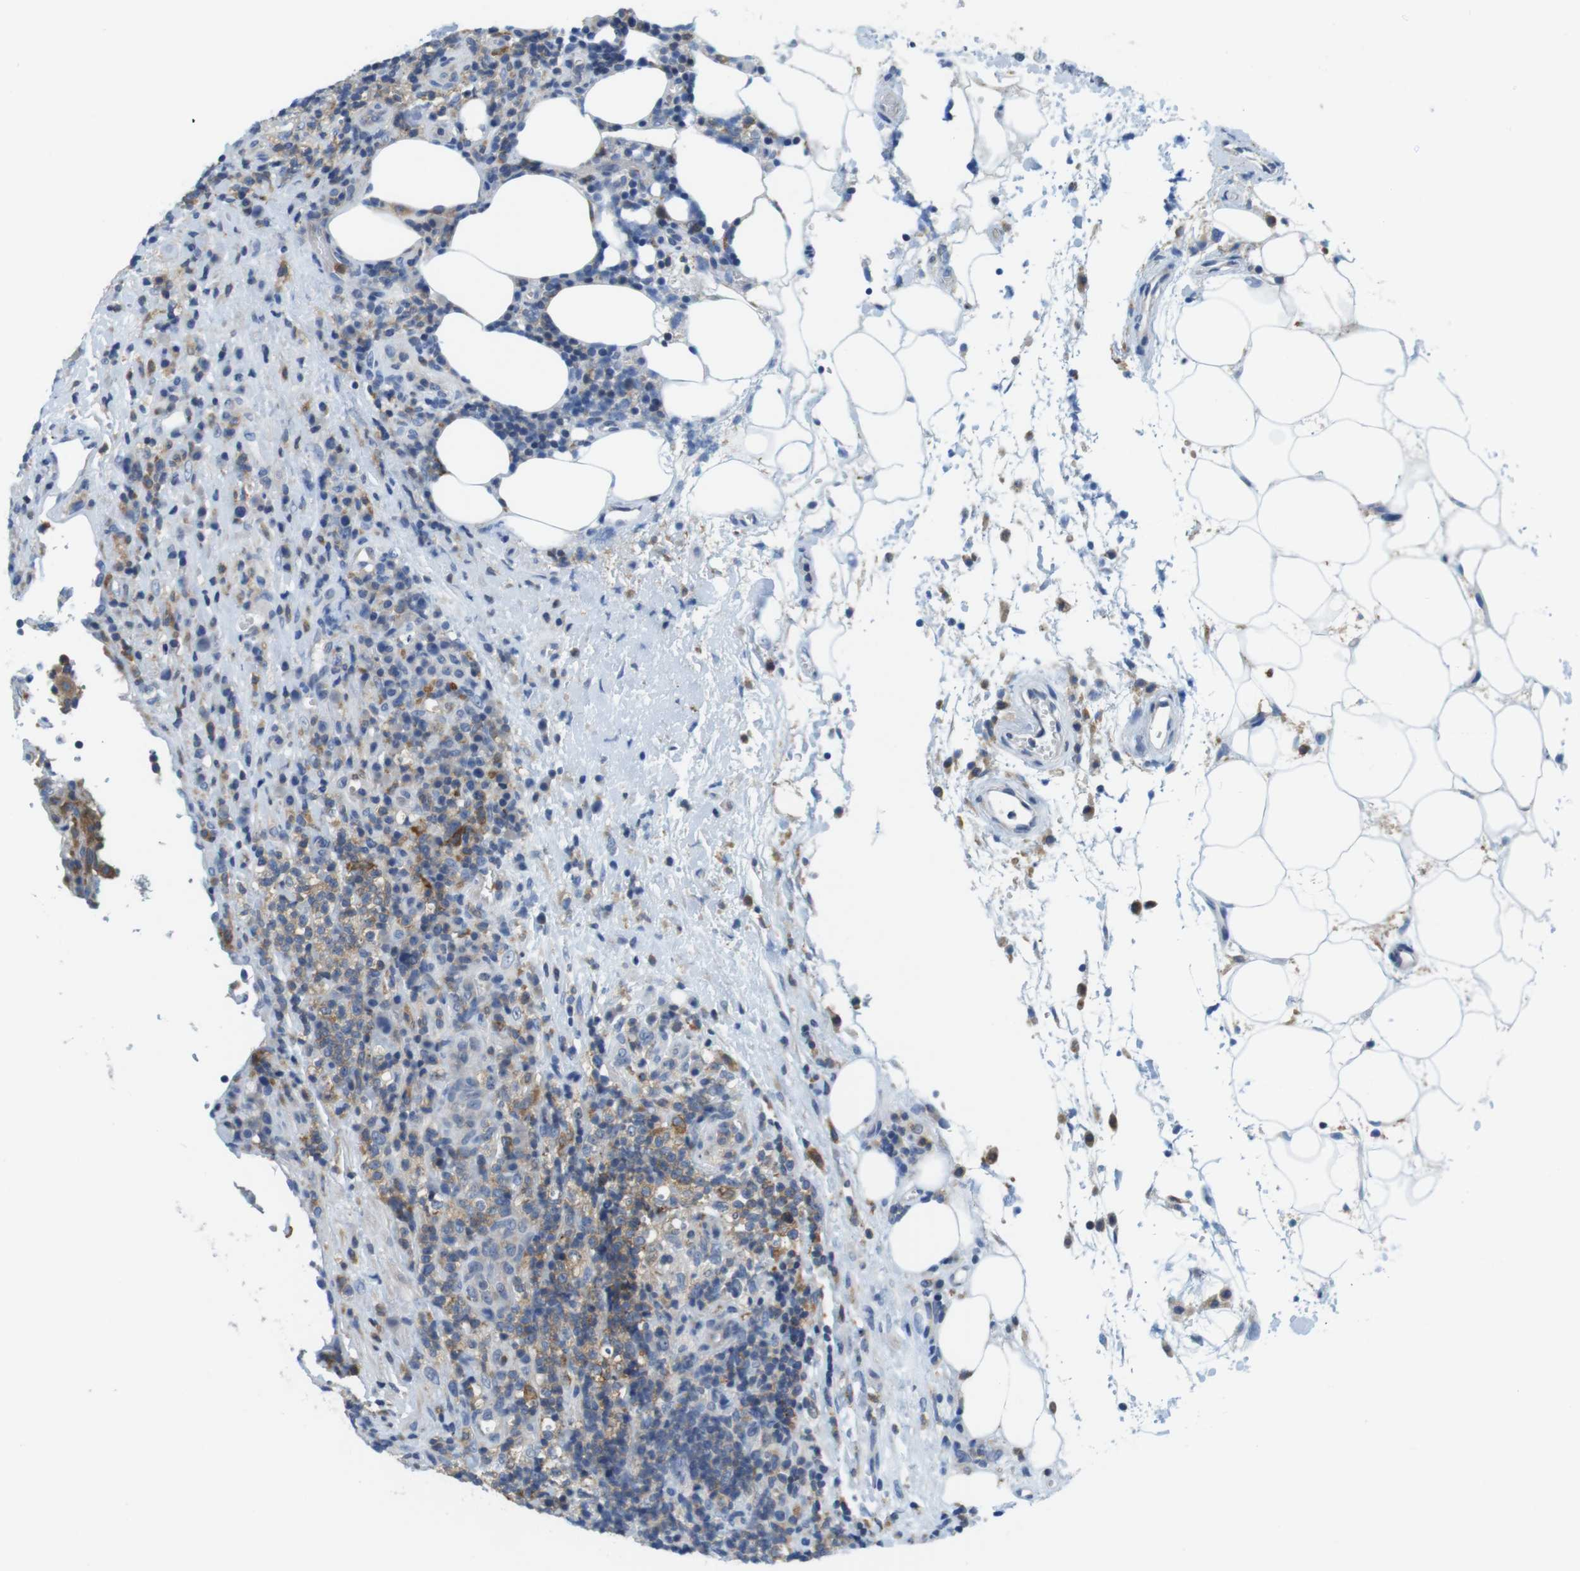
{"staining": {"intensity": "weak", "quantity": "25%-75%", "location": "cytoplasmic/membranous"}, "tissue": "lymphoma", "cell_type": "Tumor cells", "image_type": "cancer", "snomed": [{"axis": "morphology", "description": "Malignant lymphoma, non-Hodgkin's type, High grade"}, {"axis": "topography", "description": "Lymph node"}], "caption": "High-power microscopy captured an immunohistochemistry histopathology image of malignant lymphoma, non-Hodgkin's type (high-grade), revealing weak cytoplasmic/membranous expression in about 25%-75% of tumor cells. (IHC, brightfield microscopy, high magnification).", "gene": "CNGA2", "patient": {"sex": "female", "age": 76}}